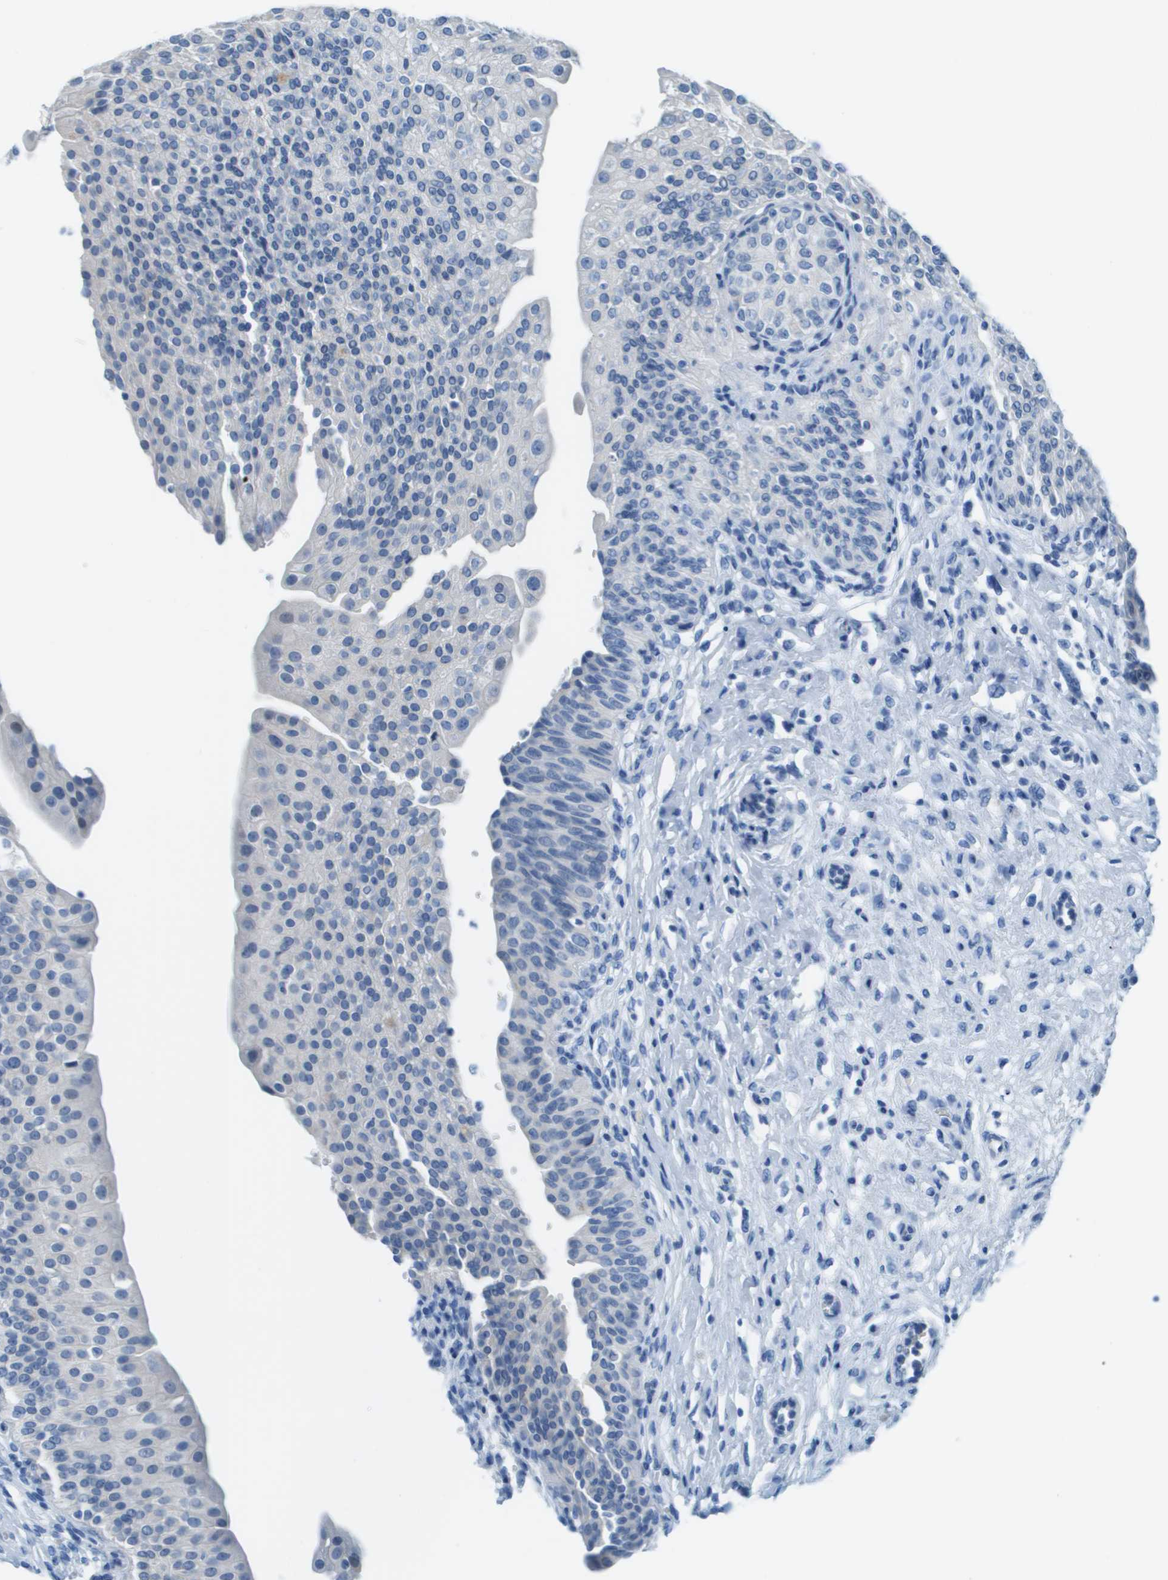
{"staining": {"intensity": "negative", "quantity": "none", "location": "none"}, "tissue": "urinary bladder", "cell_type": "Urothelial cells", "image_type": "normal", "snomed": [{"axis": "morphology", "description": "Normal tissue, NOS"}, {"axis": "topography", "description": "Urinary bladder"}], "caption": "This photomicrograph is of normal urinary bladder stained with immunohistochemistry (IHC) to label a protein in brown with the nuclei are counter-stained blue. There is no staining in urothelial cells. (Brightfield microscopy of DAB immunohistochemistry at high magnification).", "gene": "CDHR2", "patient": {"sex": "male", "age": 46}}